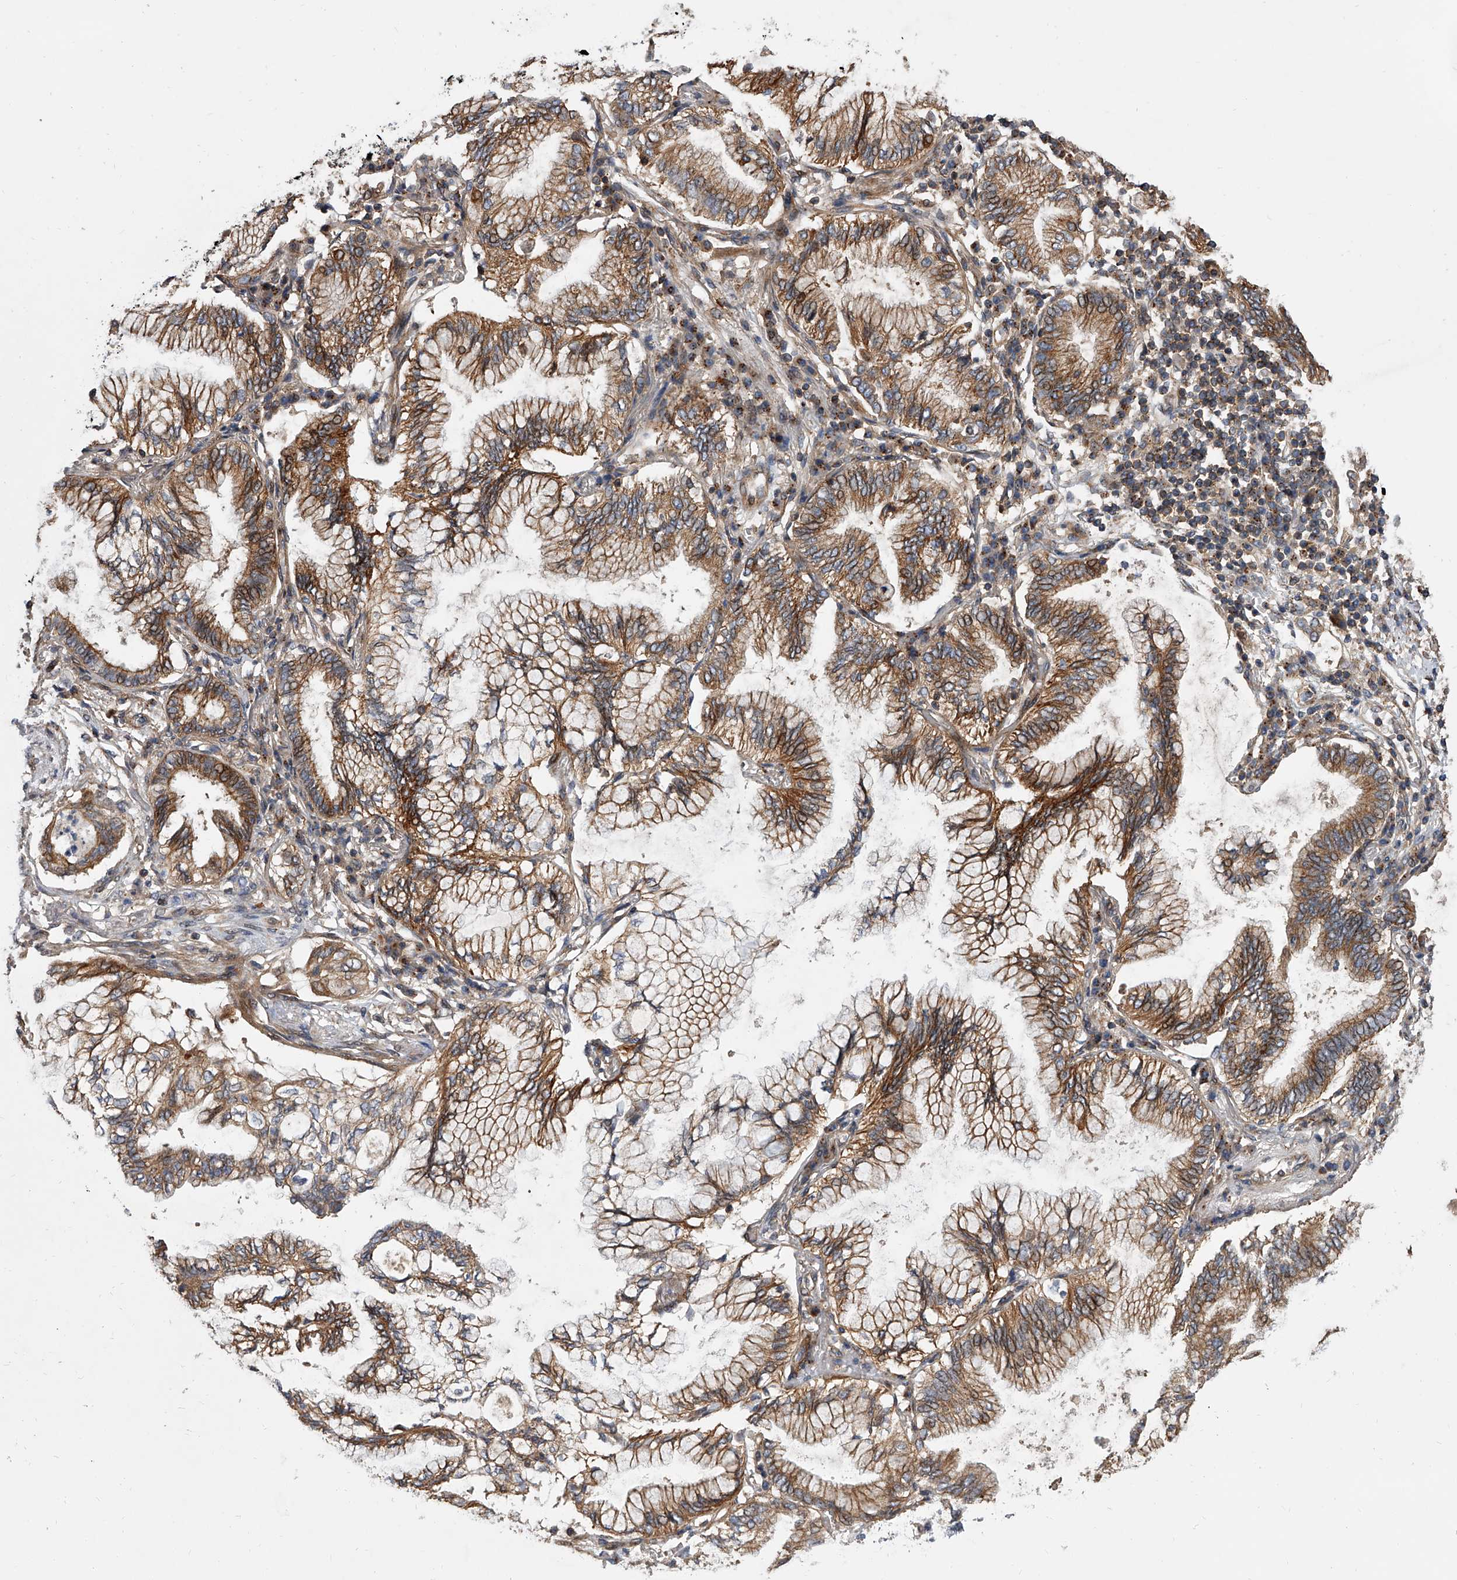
{"staining": {"intensity": "moderate", "quantity": ">75%", "location": "cytoplasmic/membranous"}, "tissue": "lung cancer", "cell_type": "Tumor cells", "image_type": "cancer", "snomed": [{"axis": "morphology", "description": "Adenocarcinoma, NOS"}, {"axis": "topography", "description": "Lung"}], "caption": "DAB immunohistochemical staining of human lung adenocarcinoma demonstrates moderate cytoplasmic/membranous protein staining in approximately >75% of tumor cells. (DAB (3,3'-diaminobenzidine) IHC, brown staining for protein, blue staining for nuclei).", "gene": "USP47", "patient": {"sex": "female", "age": 70}}